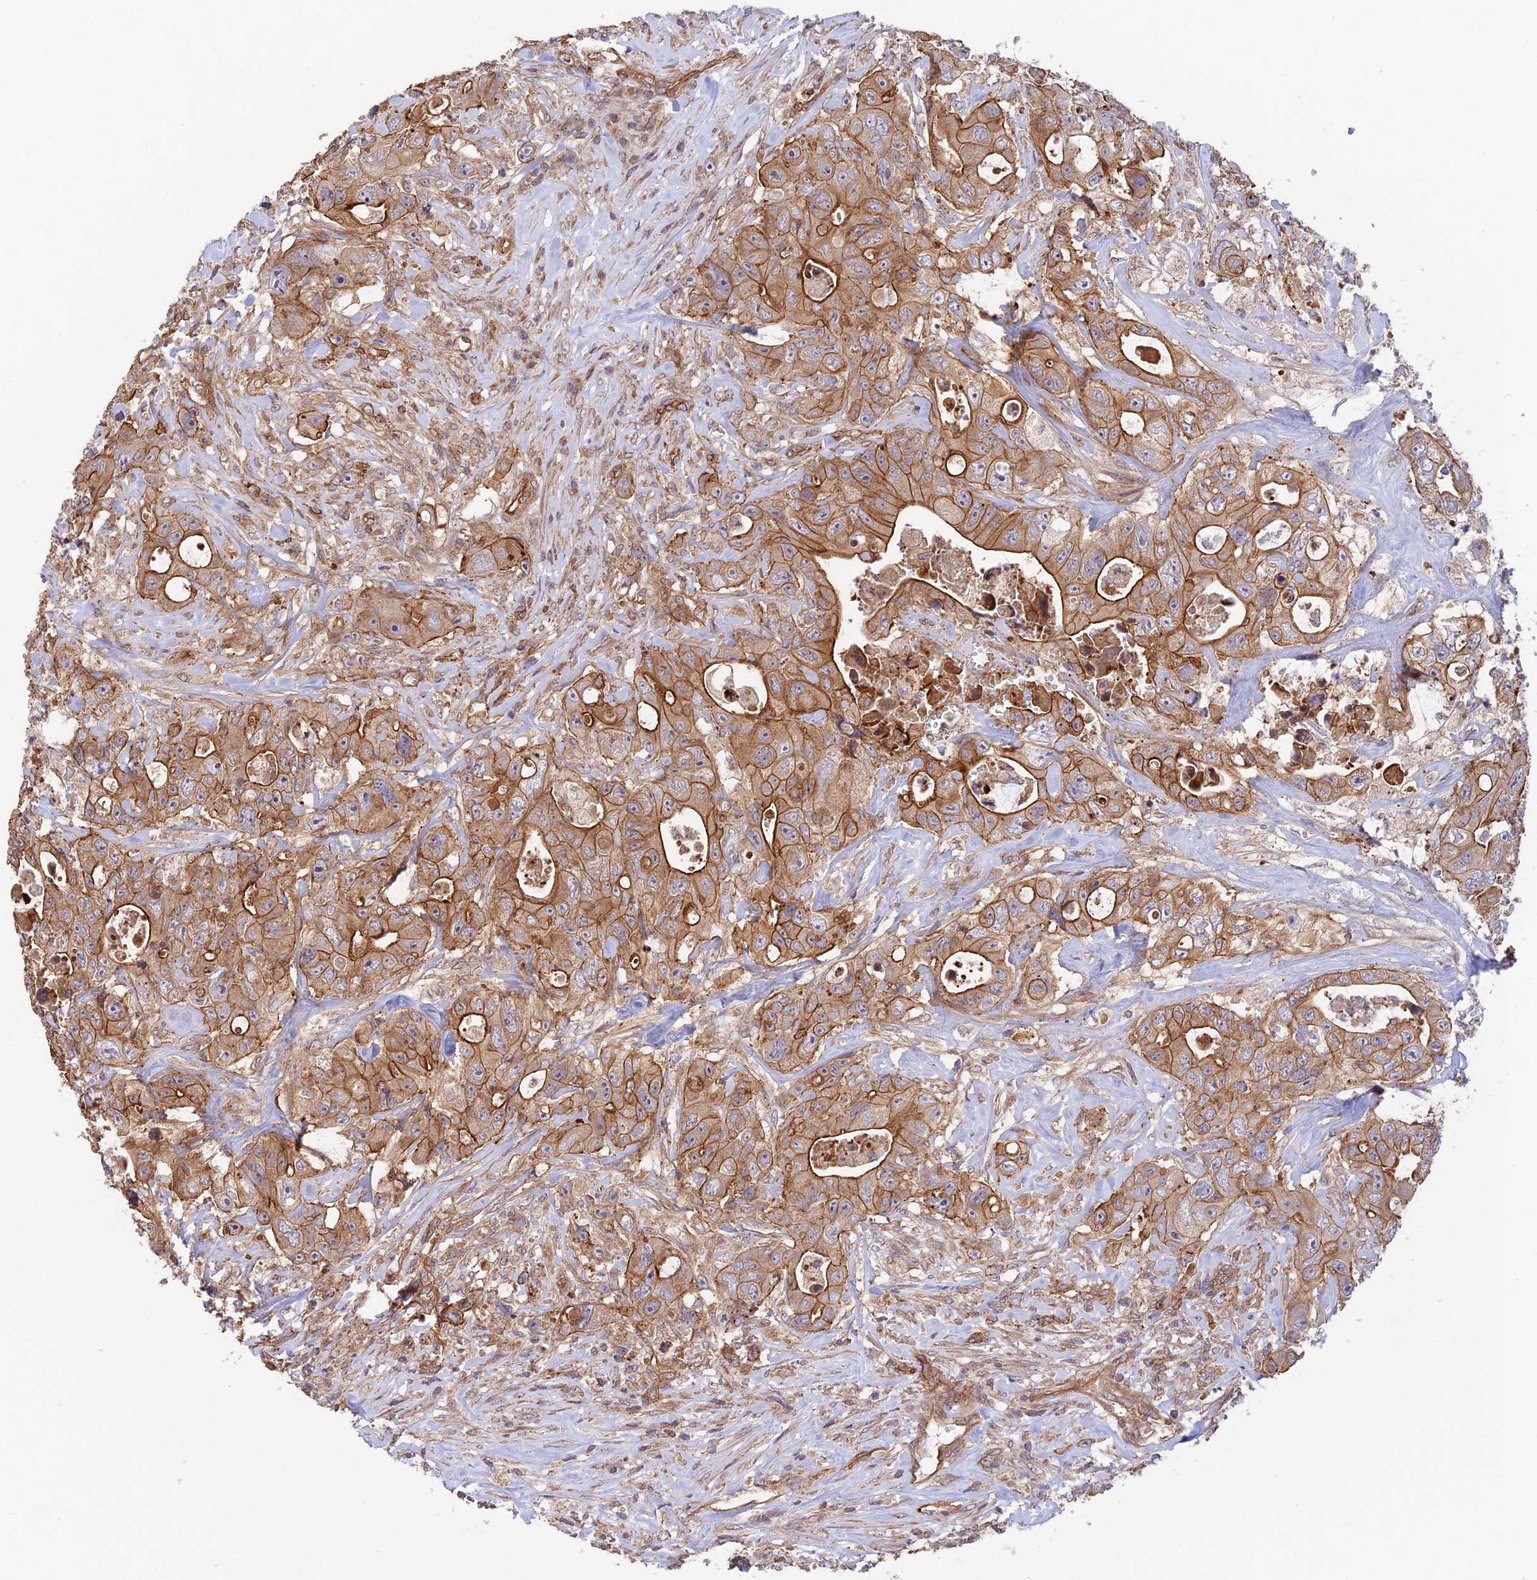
{"staining": {"intensity": "strong", "quantity": ">75%", "location": "cytoplasmic/membranous"}, "tissue": "colorectal cancer", "cell_type": "Tumor cells", "image_type": "cancer", "snomed": [{"axis": "morphology", "description": "Adenocarcinoma, NOS"}, {"axis": "topography", "description": "Colon"}], "caption": "The histopathology image shows immunohistochemical staining of colorectal cancer (adenocarcinoma). There is strong cytoplasmic/membranous staining is identified in approximately >75% of tumor cells.", "gene": "HOMER2", "patient": {"sex": "female", "age": 46}}